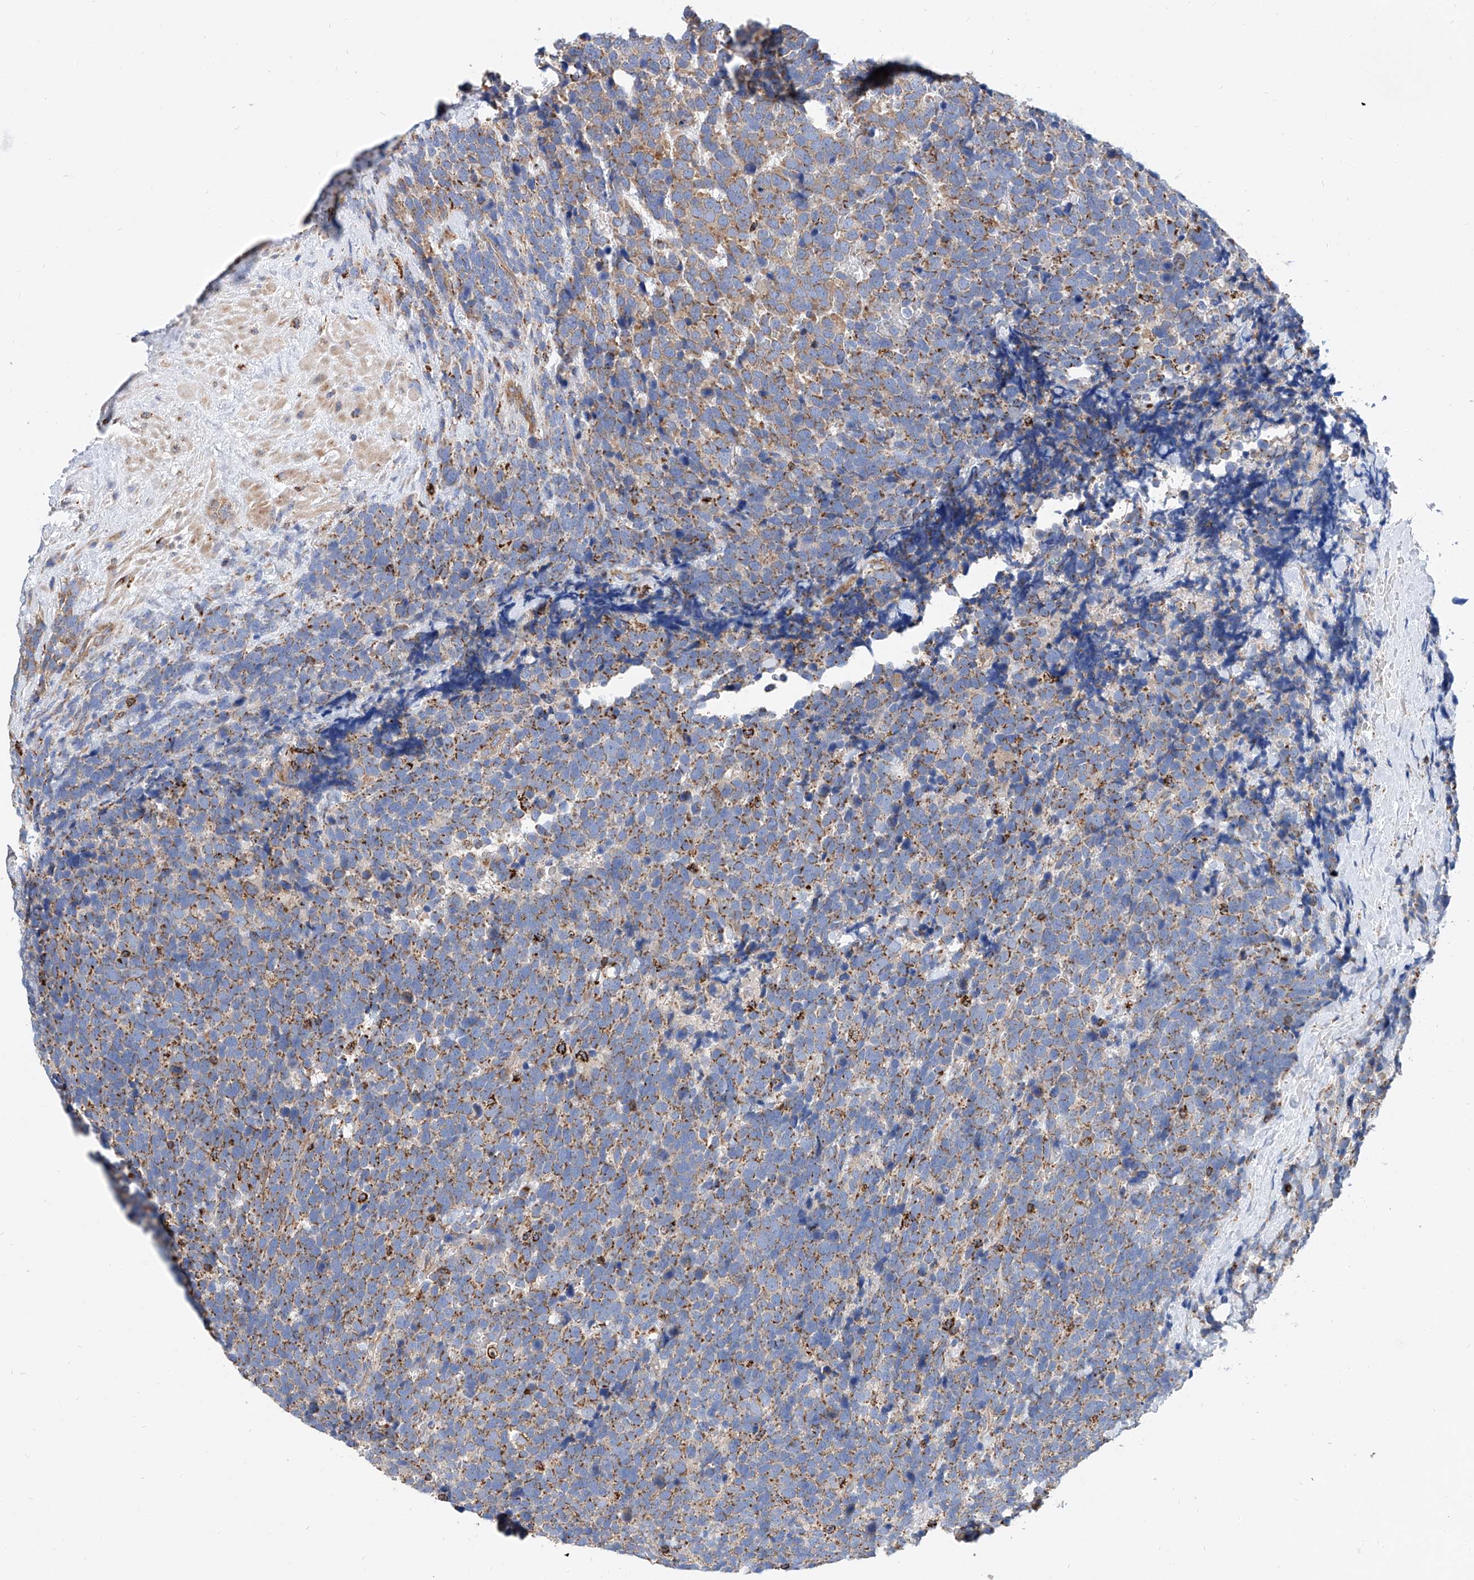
{"staining": {"intensity": "moderate", "quantity": ">75%", "location": "cytoplasmic/membranous"}, "tissue": "urothelial cancer", "cell_type": "Tumor cells", "image_type": "cancer", "snomed": [{"axis": "morphology", "description": "Urothelial carcinoma, High grade"}, {"axis": "topography", "description": "Urinary bladder"}], "caption": "A brown stain highlights moderate cytoplasmic/membranous positivity of a protein in human urothelial carcinoma (high-grade) tumor cells.", "gene": "CPNE5", "patient": {"sex": "female", "age": 82}}